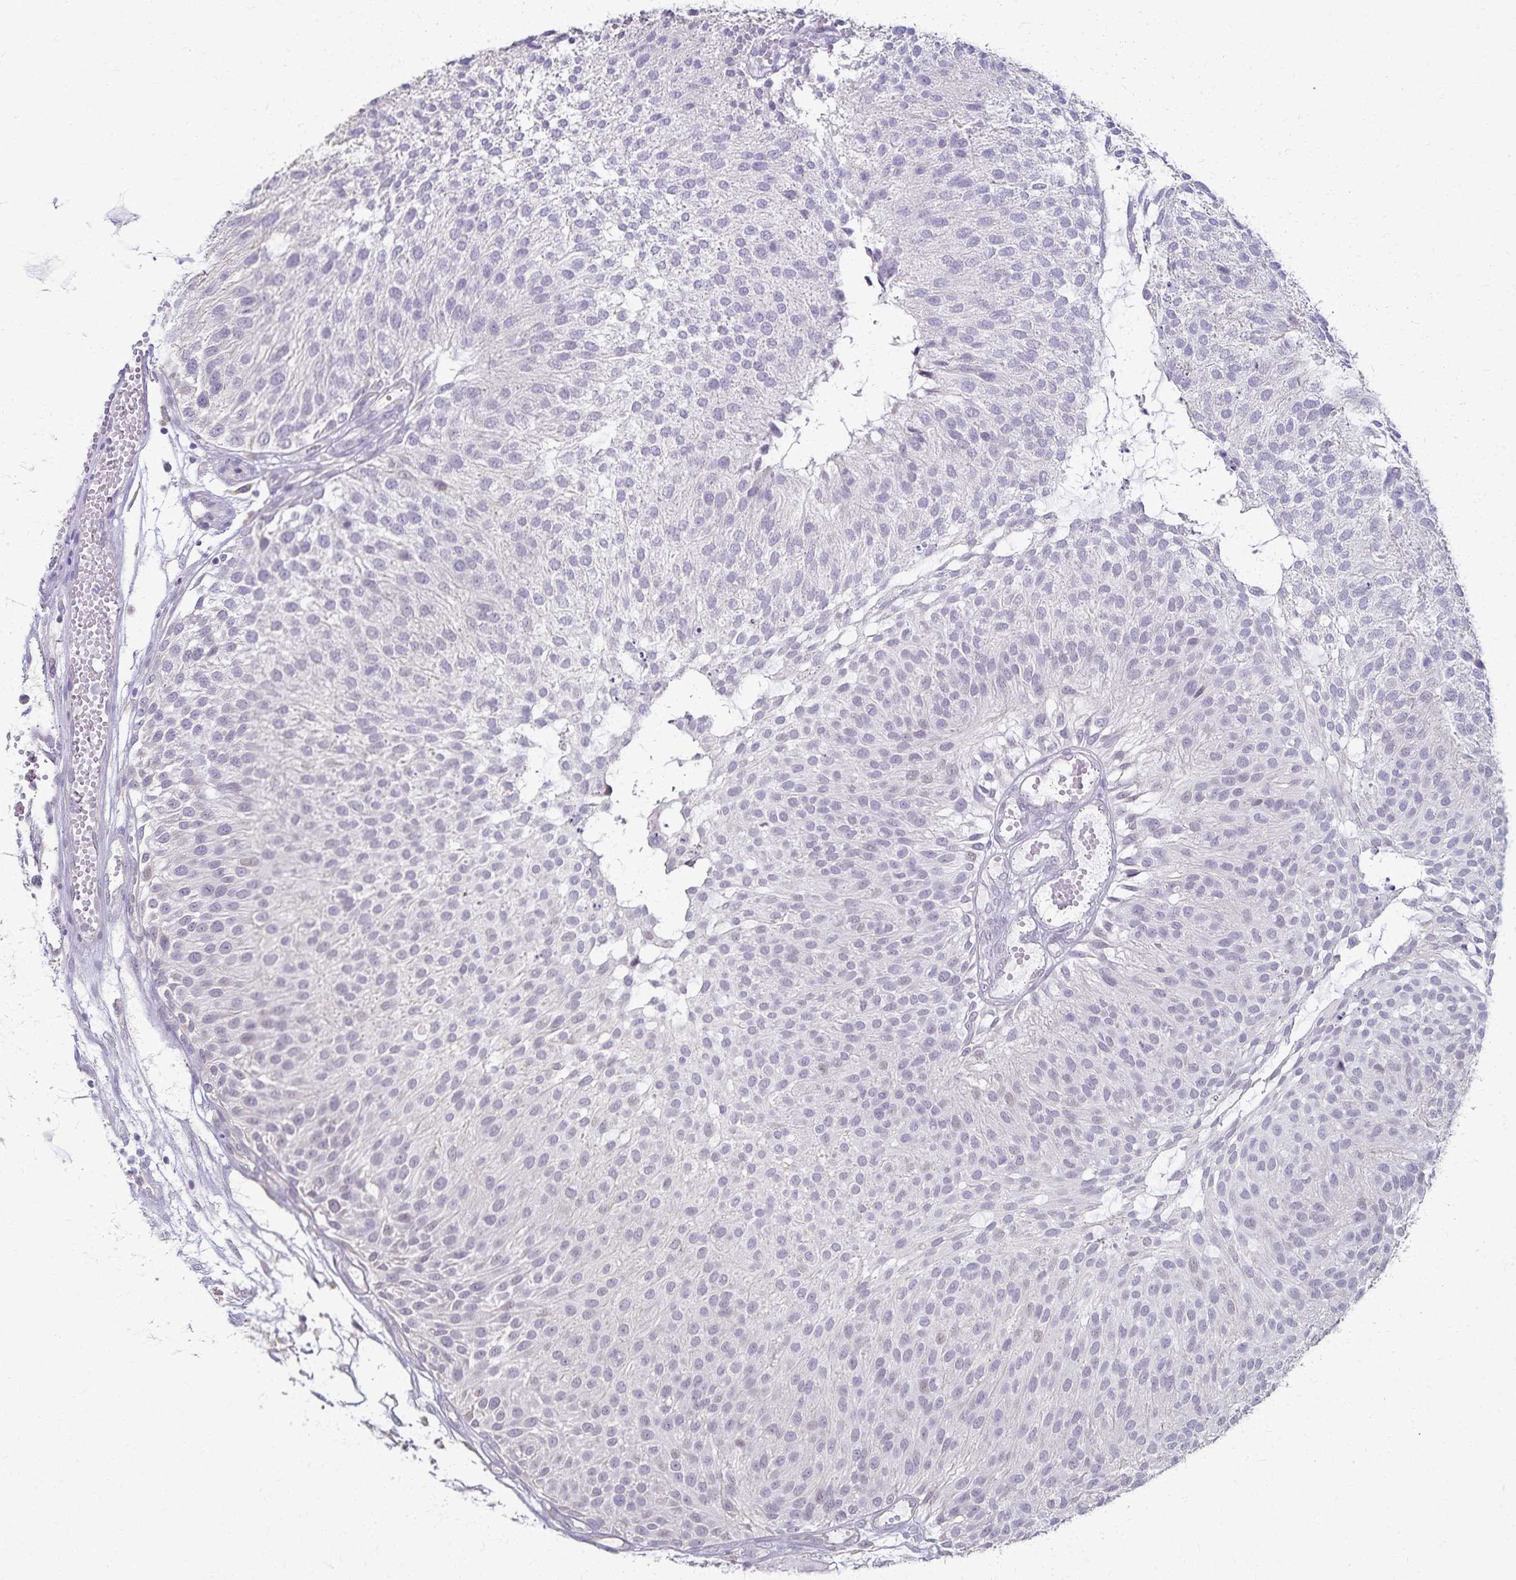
{"staining": {"intensity": "negative", "quantity": "none", "location": "none"}, "tissue": "urothelial cancer", "cell_type": "Tumor cells", "image_type": "cancer", "snomed": [{"axis": "morphology", "description": "Urothelial carcinoma, NOS"}, {"axis": "topography", "description": "Urinary bladder"}], "caption": "The histopathology image demonstrates no staining of tumor cells in transitional cell carcinoma.", "gene": "KISS1", "patient": {"sex": "male", "age": 84}}